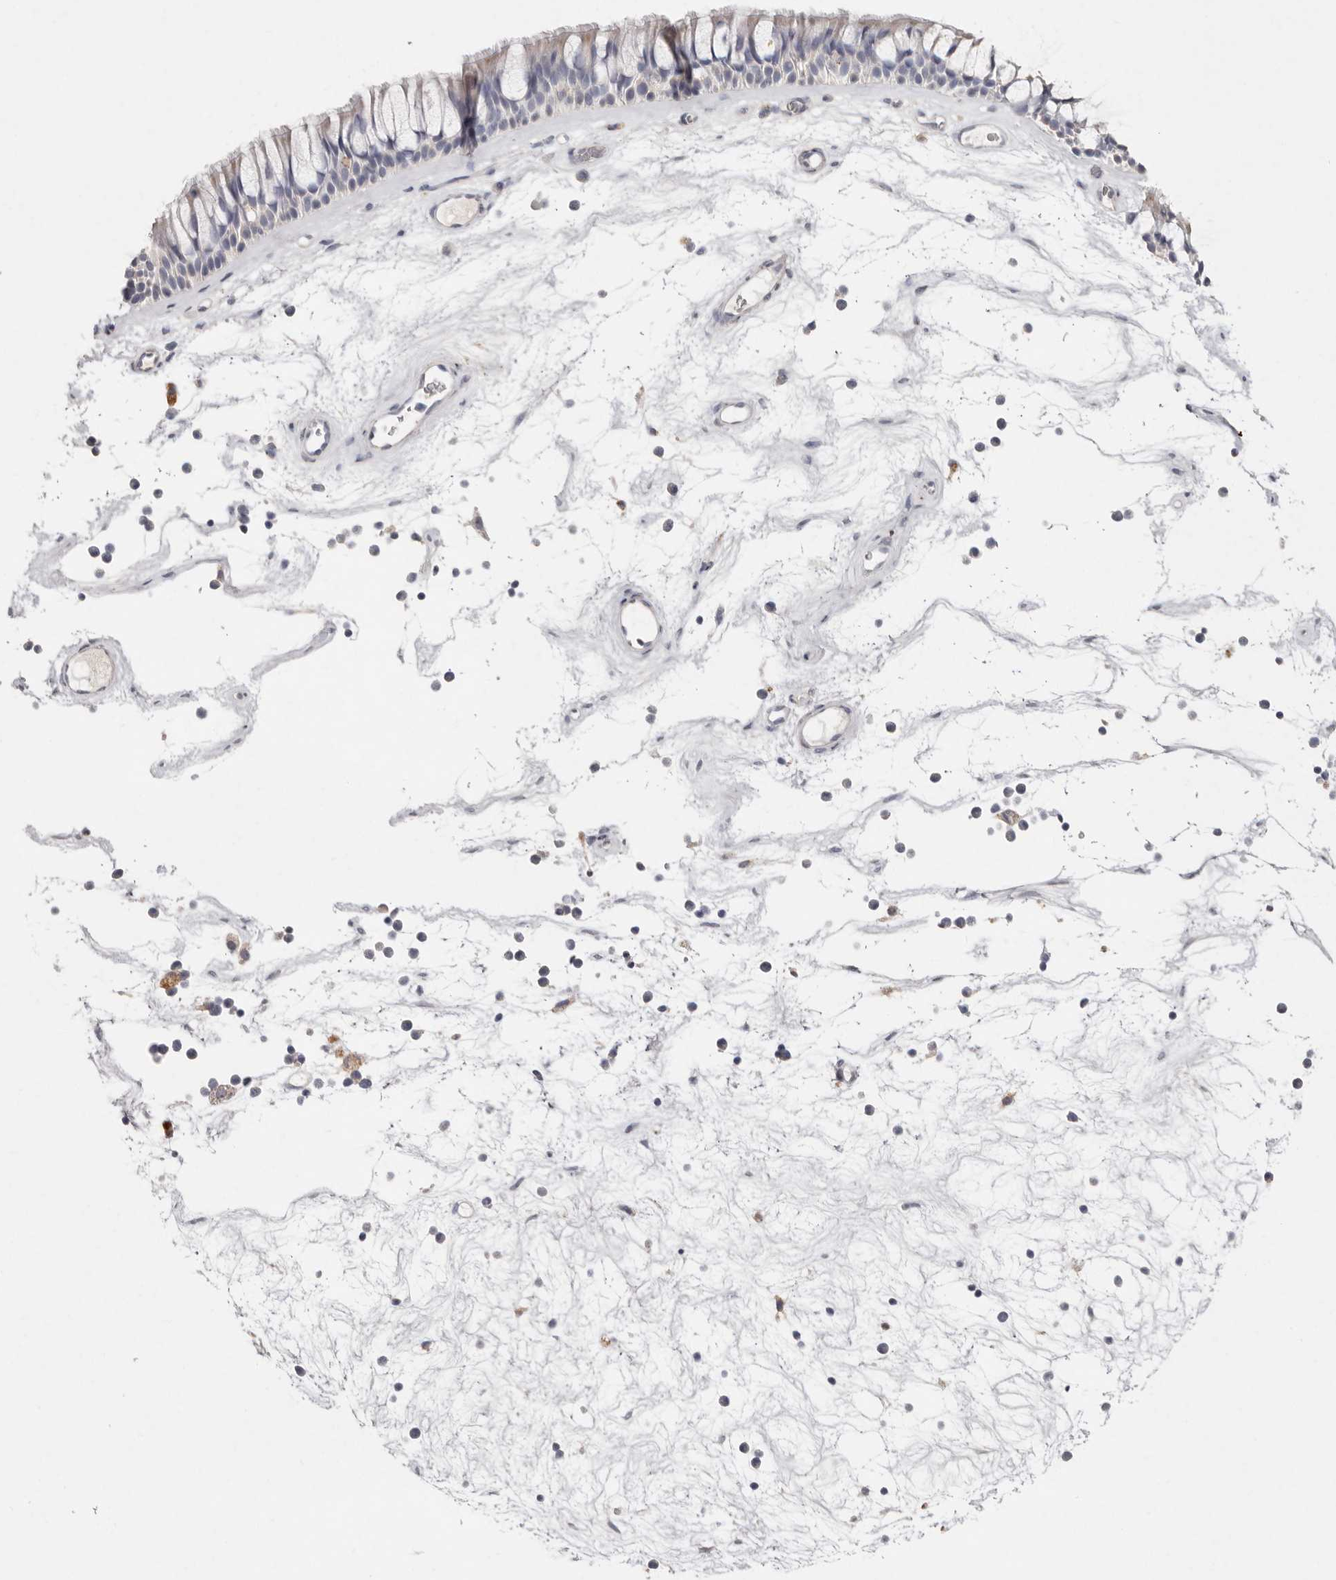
{"staining": {"intensity": "moderate", "quantity": "<25%", "location": "cytoplasmic/membranous"}, "tissue": "nasopharynx", "cell_type": "Respiratory epithelial cells", "image_type": "normal", "snomed": [{"axis": "morphology", "description": "Normal tissue, NOS"}, {"axis": "topography", "description": "Nasopharynx"}], "caption": "Human nasopharynx stained for a protein (brown) demonstrates moderate cytoplasmic/membranous positive staining in about <25% of respiratory epithelial cells.", "gene": "FAM185A", "patient": {"sex": "male", "age": 64}}